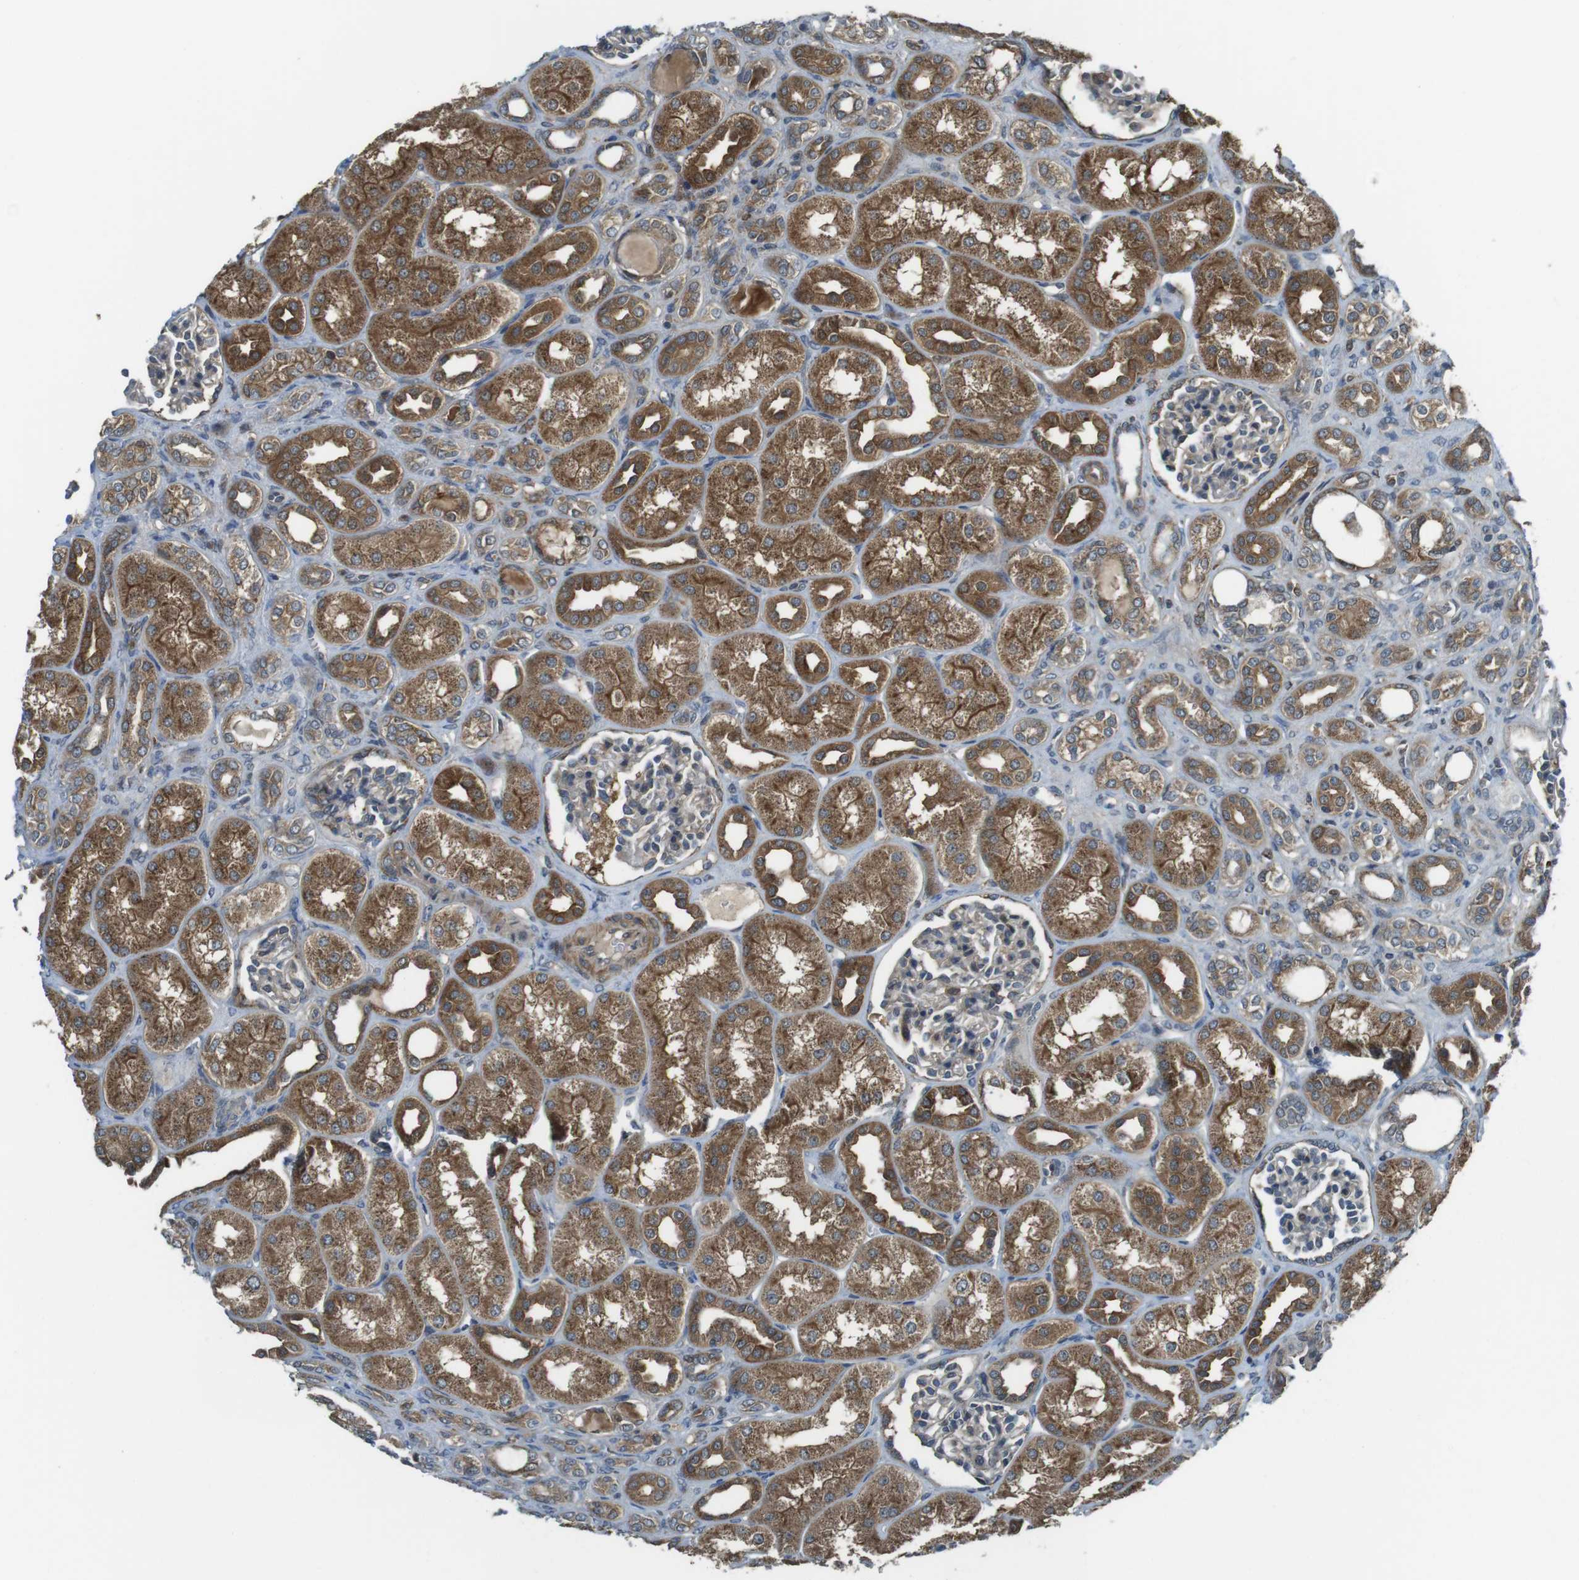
{"staining": {"intensity": "weak", "quantity": "25%-75%", "location": "cytoplasmic/membranous"}, "tissue": "kidney", "cell_type": "Cells in glomeruli", "image_type": "normal", "snomed": [{"axis": "morphology", "description": "Normal tissue, NOS"}, {"axis": "topography", "description": "Kidney"}], "caption": "Immunohistochemical staining of normal kidney exhibits 25%-75% levels of weak cytoplasmic/membranous protein positivity in about 25%-75% of cells in glomeruli. (brown staining indicates protein expression, while blue staining denotes nuclei).", "gene": "LRRC3B", "patient": {"sex": "male", "age": 7}}